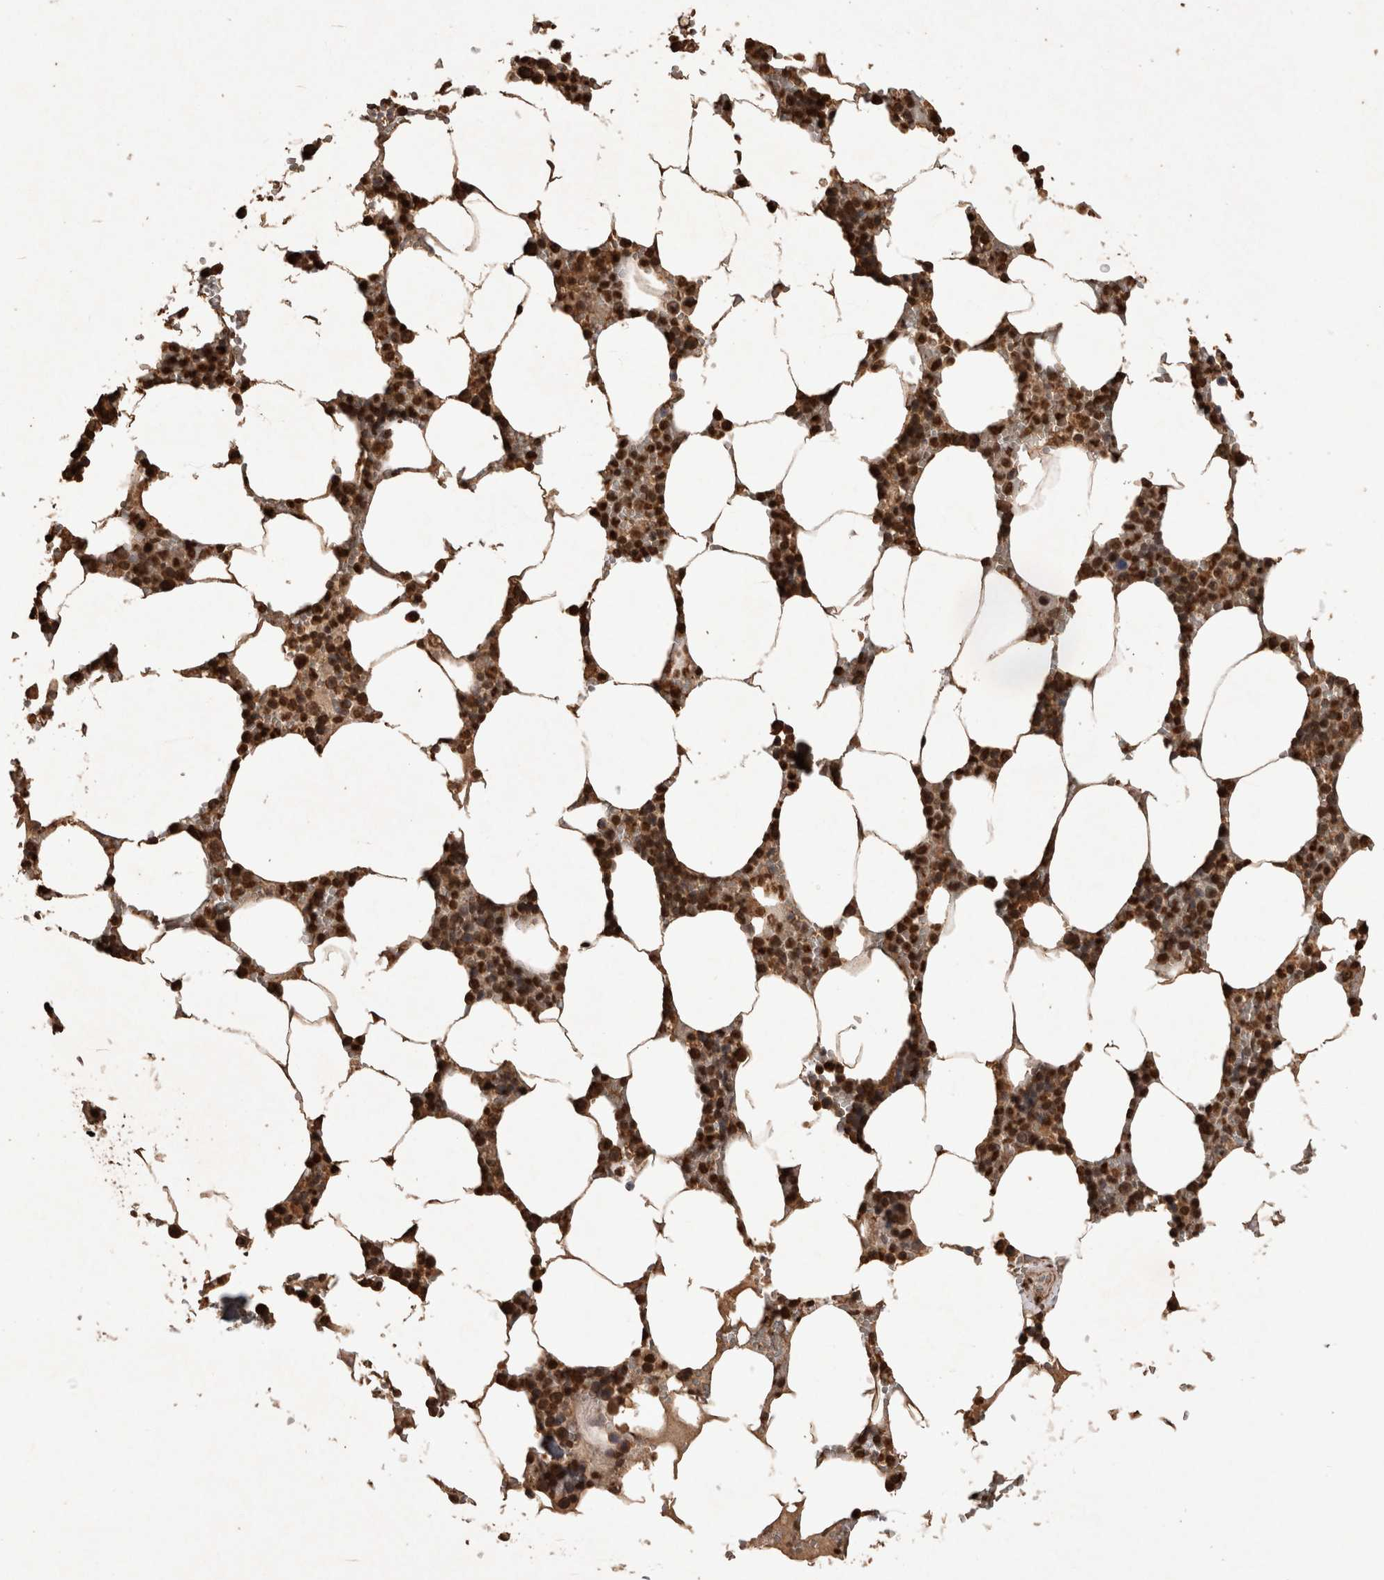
{"staining": {"intensity": "strong", "quantity": ">75%", "location": "nuclear"}, "tissue": "bone marrow", "cell_type": "Hematopoietic cells", "image_type": "normal", "snomed": [{"axis": "morphology", "description": "Normal tissue, NOS"}, {"axis": "topography", "description": "Bone marrow"}], "caption": "Protein staining of normal bone marrow reveals strong nuclear positivity in about >75% of hematopoietic cells. (IHC, brightfield microscopy, high magnification).", "gene": "OAS2", "patient": {"sex": "male", "age": 70}}